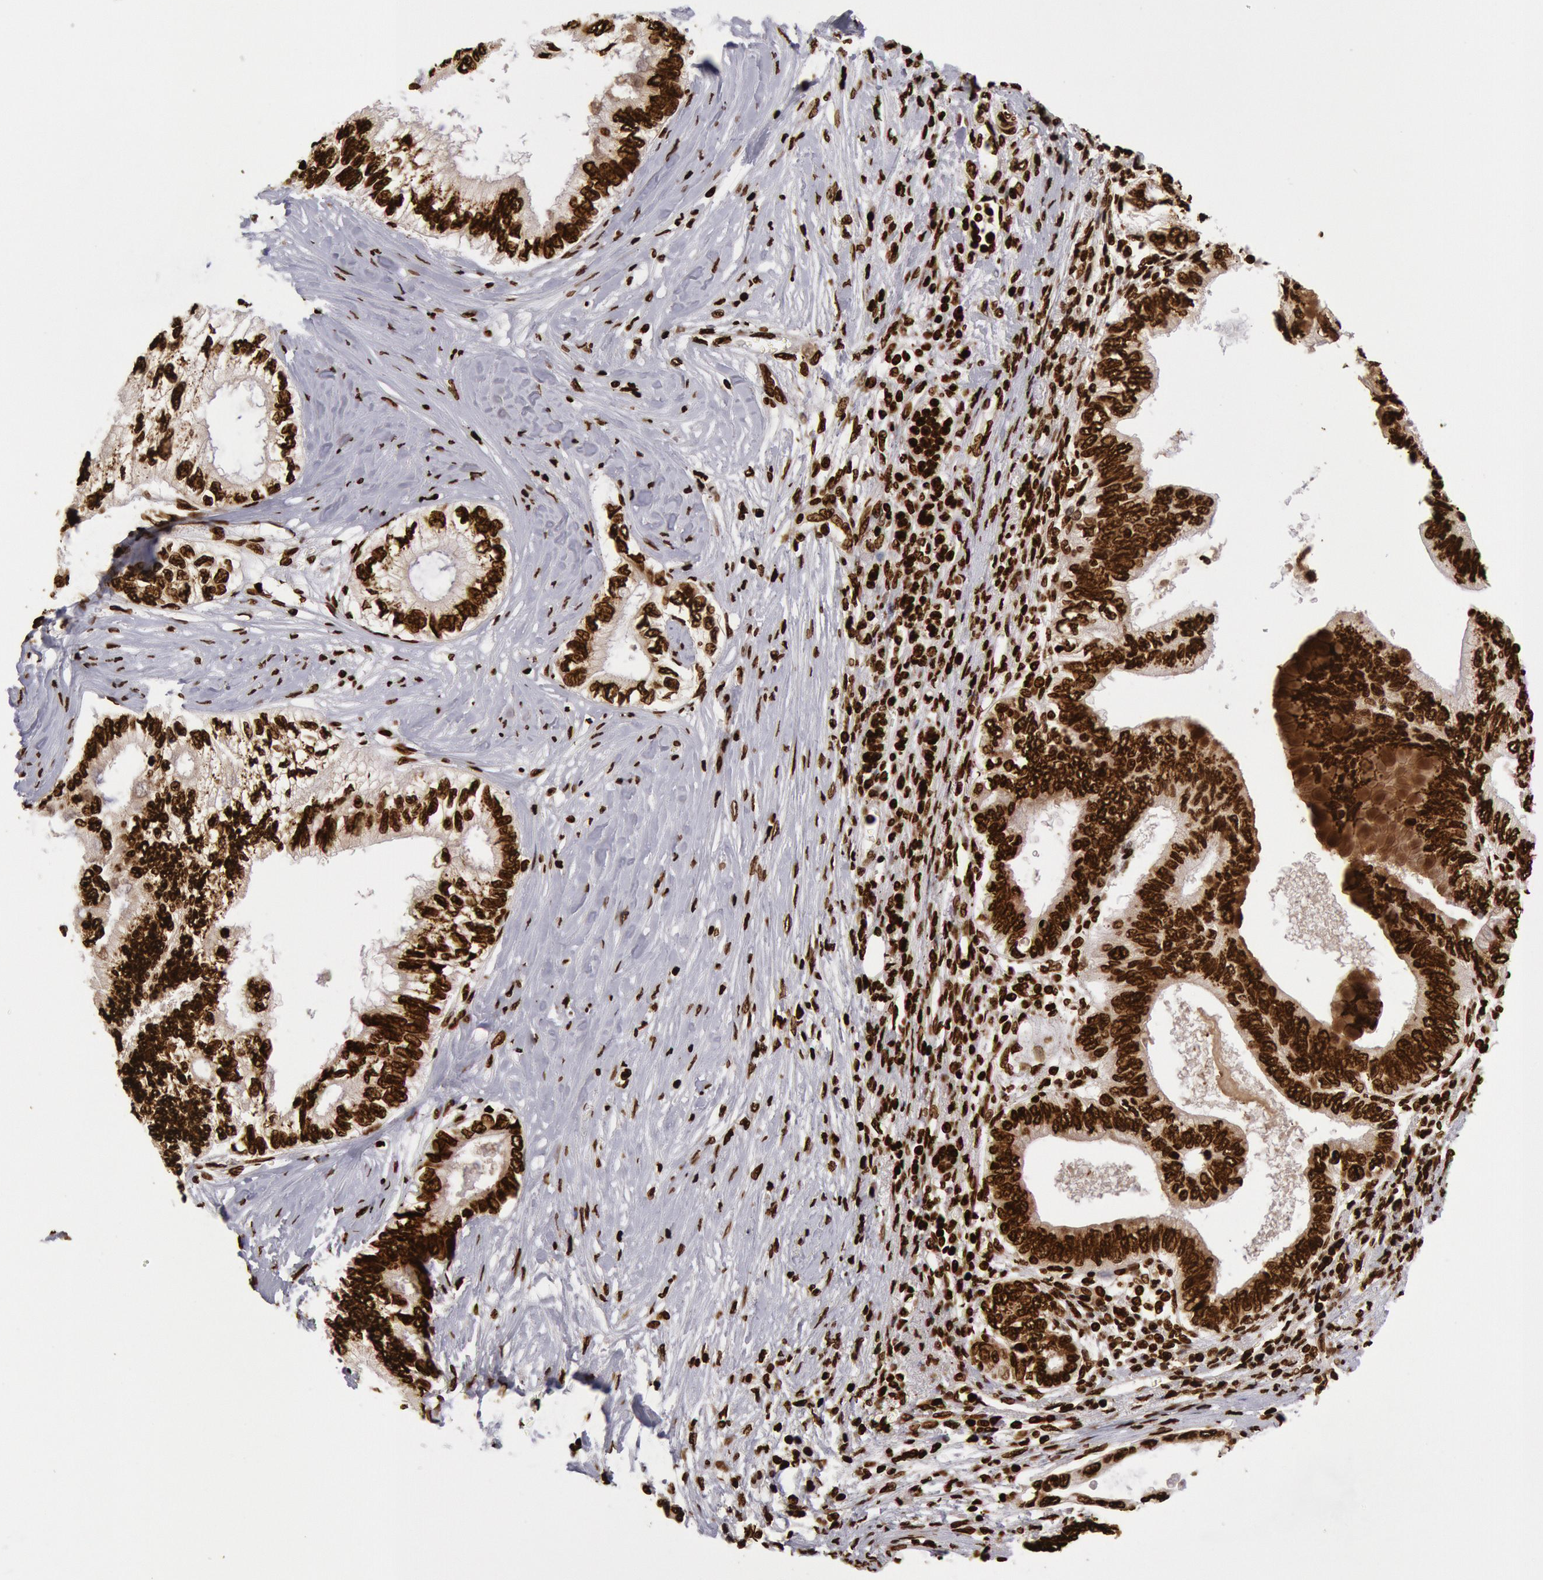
{"staining": {"intensity": "strong", "quantity": ">75%", "location": "nuclear"}, "tissue": "pancreatic cancer", "cell_type": "Tumor cells", "image_type": "cancer", "snomed": [{"axis": "morphology", "description": "Adenocarcinoma, NOS"}, {"axis": "topography", "description": "Pancreas"}], "caption": "Adenocarcinoma (pancreatic) stained with a brown dye reveals strong nuclear positive positivity in about >75% of tumor cells.", "gene": "H3-4", "patient": {"sex": "female", "age": 66}}